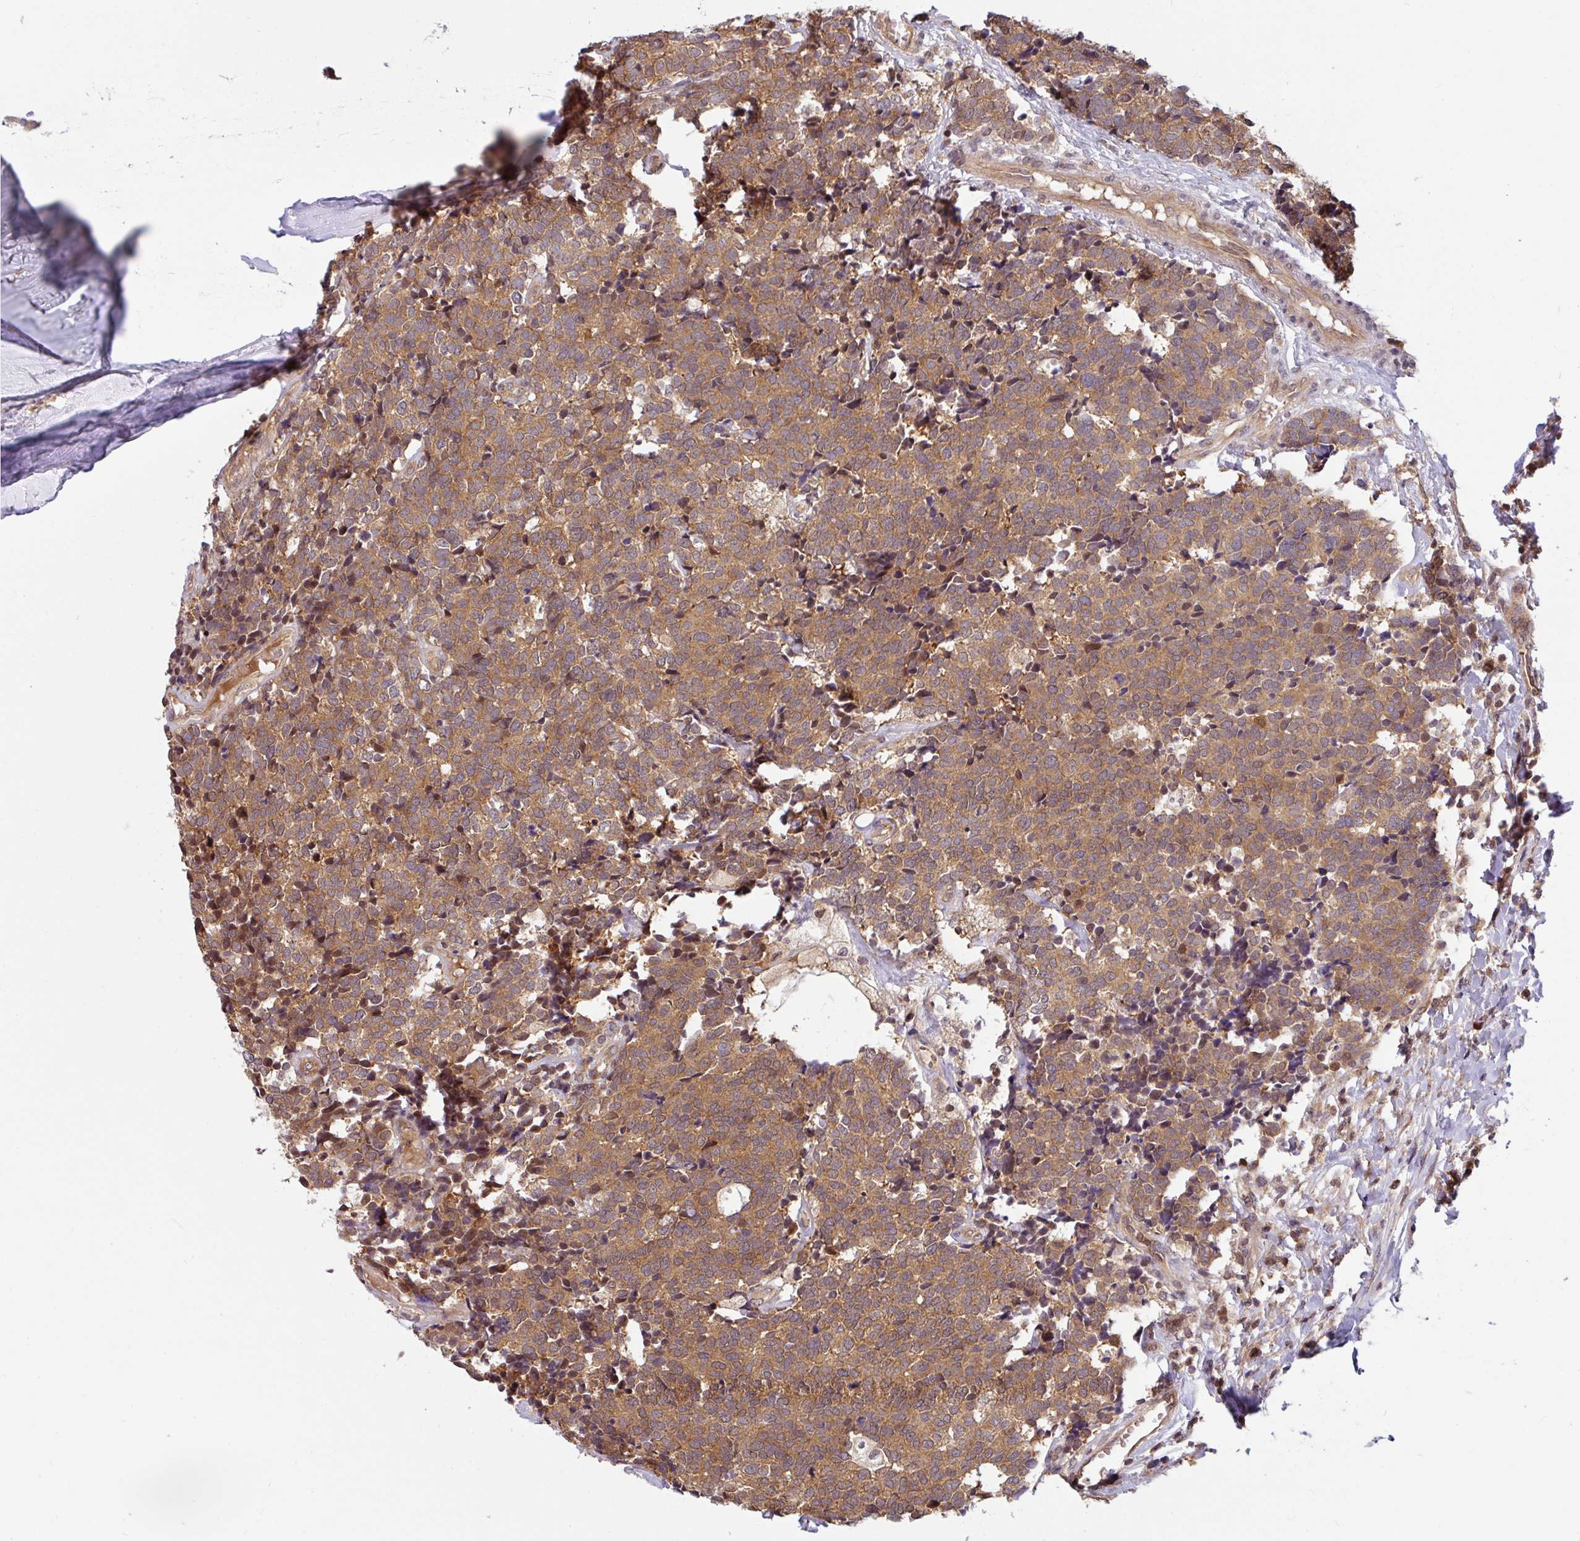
{"staining": {"intensity": "moderate", "quantity": ">75%", "location": "cytoplasmic/membranous"}, "tissue": "carcinoid", "cell_type": "Tumor cells", "image_type": "cancer", "snomed": [{"axis": "morphology", "description": "Carcinoid, malignant, NOS"}, {"axis": "topography", "description": "Skin"}], "caption": "Protein staining displays moderate cytoplasmic/membranous expression in about >75% of tumor cells in malignant carcinoid.", "gene": "SHB", "patient": {"sex": "female", "age": 79}}